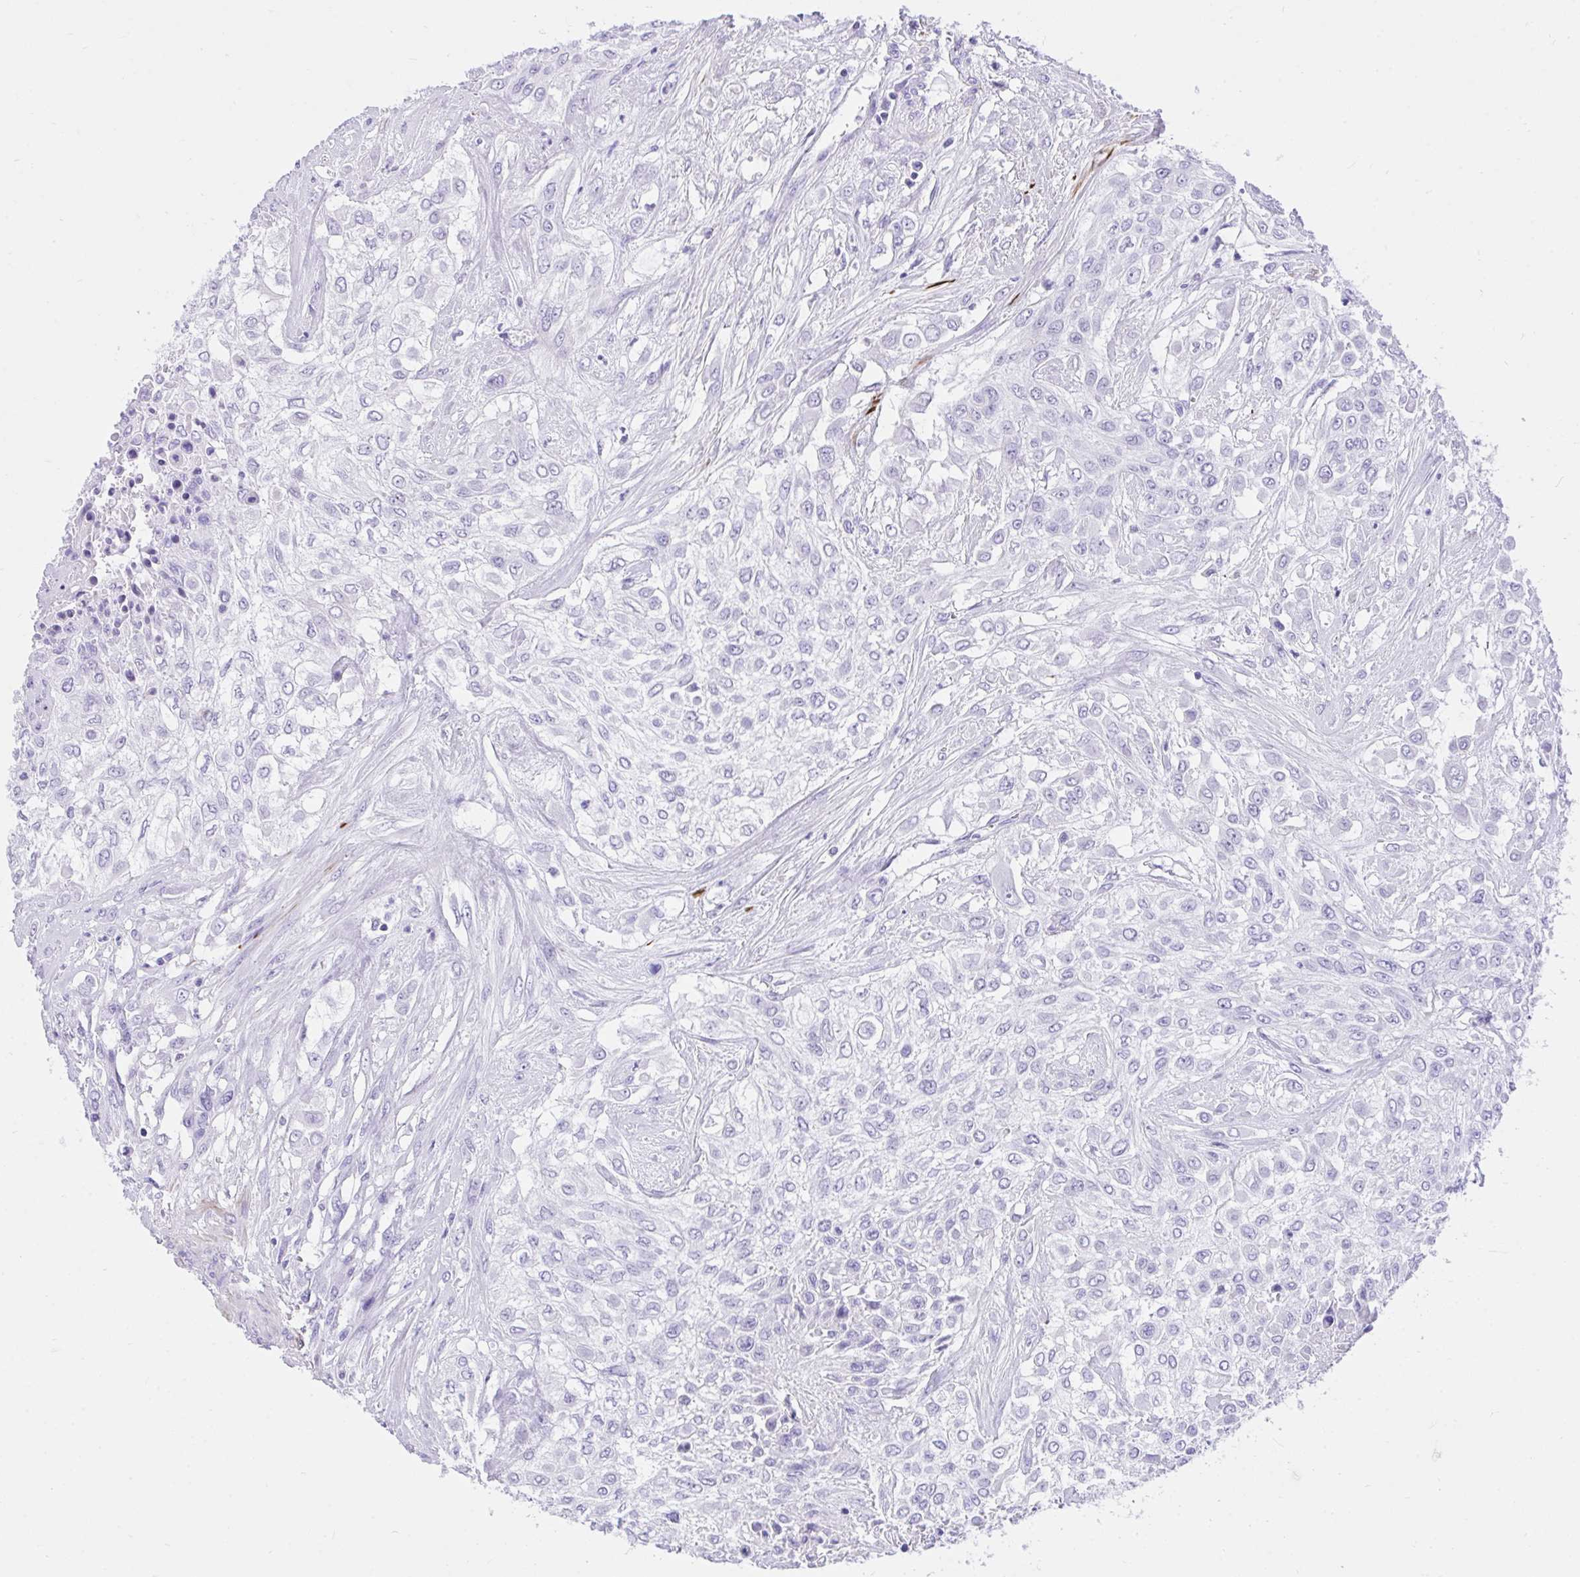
{"staining": {"intensity": "negative", "quantity": "none", "location": "none"}, "tissue": "urothelial cancer", "cell_type": "Tumor cells", "image_type": "cancer", "snomed": [{"axis": "morphology", "description": "Urothelial carcinoma, High grade"}, {"axis": "topography", "description": "Urinary bladder"}], "caption": "This is an immunohistochemistry histopathology image of human urothelial cancer. There is no expression in tumor cells.", "gene": "KCNN4", "patient": {"sex": "male", "age": 67}}